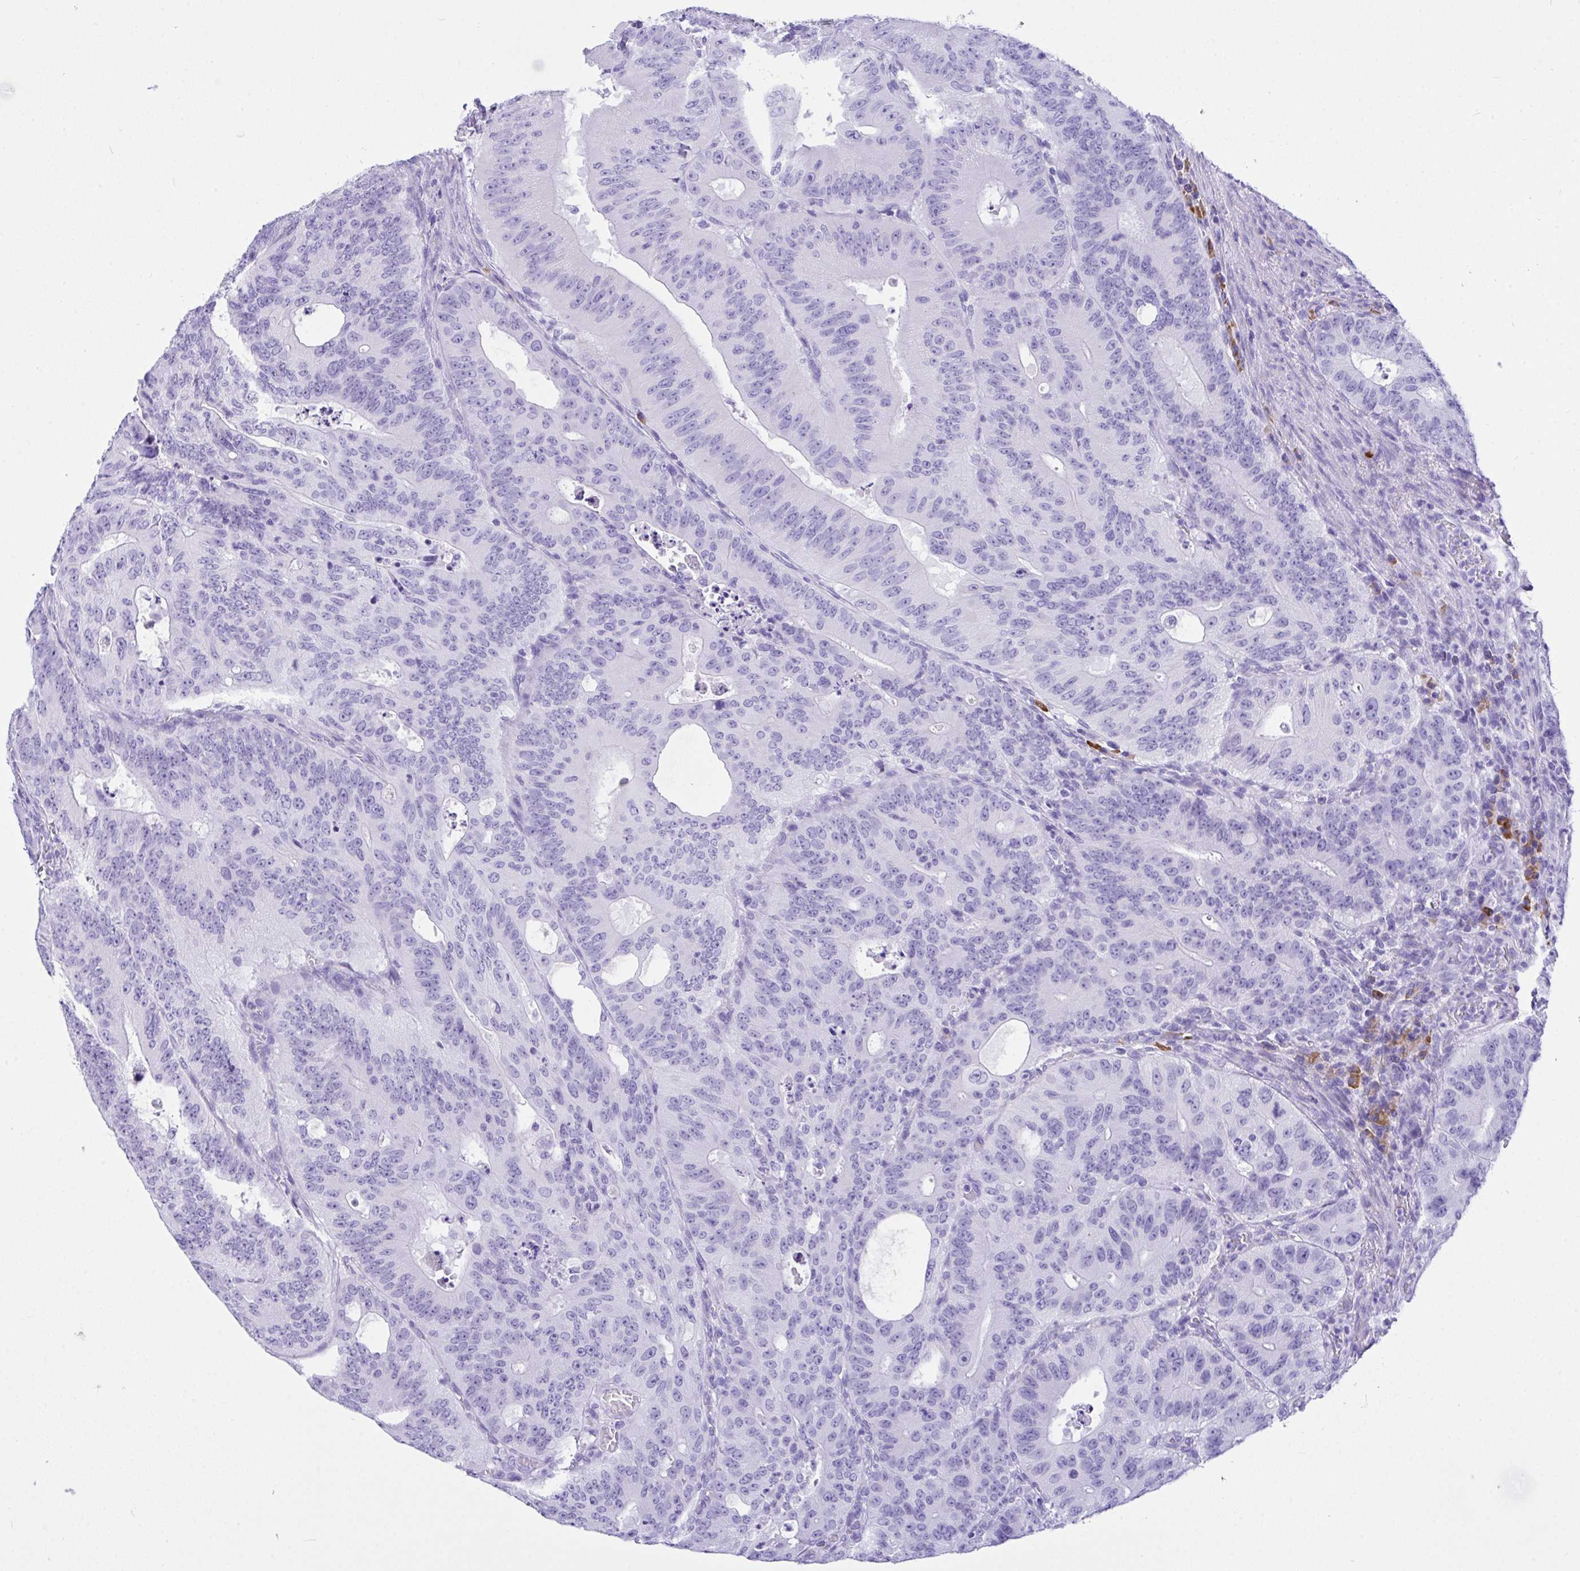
{"staining": {"intensity": "negative", "quantity": "none", "location": "none"}, "tissue": "colorectal cancer", "cell_type": "Tumor cells", "image_type": "cancer", "snomed": [{"axis": "morphology", "description": "Adenocarcinoma, NOS"}, {"axis": "topography", "description": "Colon"}], "caption": "Histopathology image shows no protein staining in tumor cells of adenocarcinoma (colorectal) tissue.", "gene": "BEST4", "patient": {"sex": "male", "age": 62}}